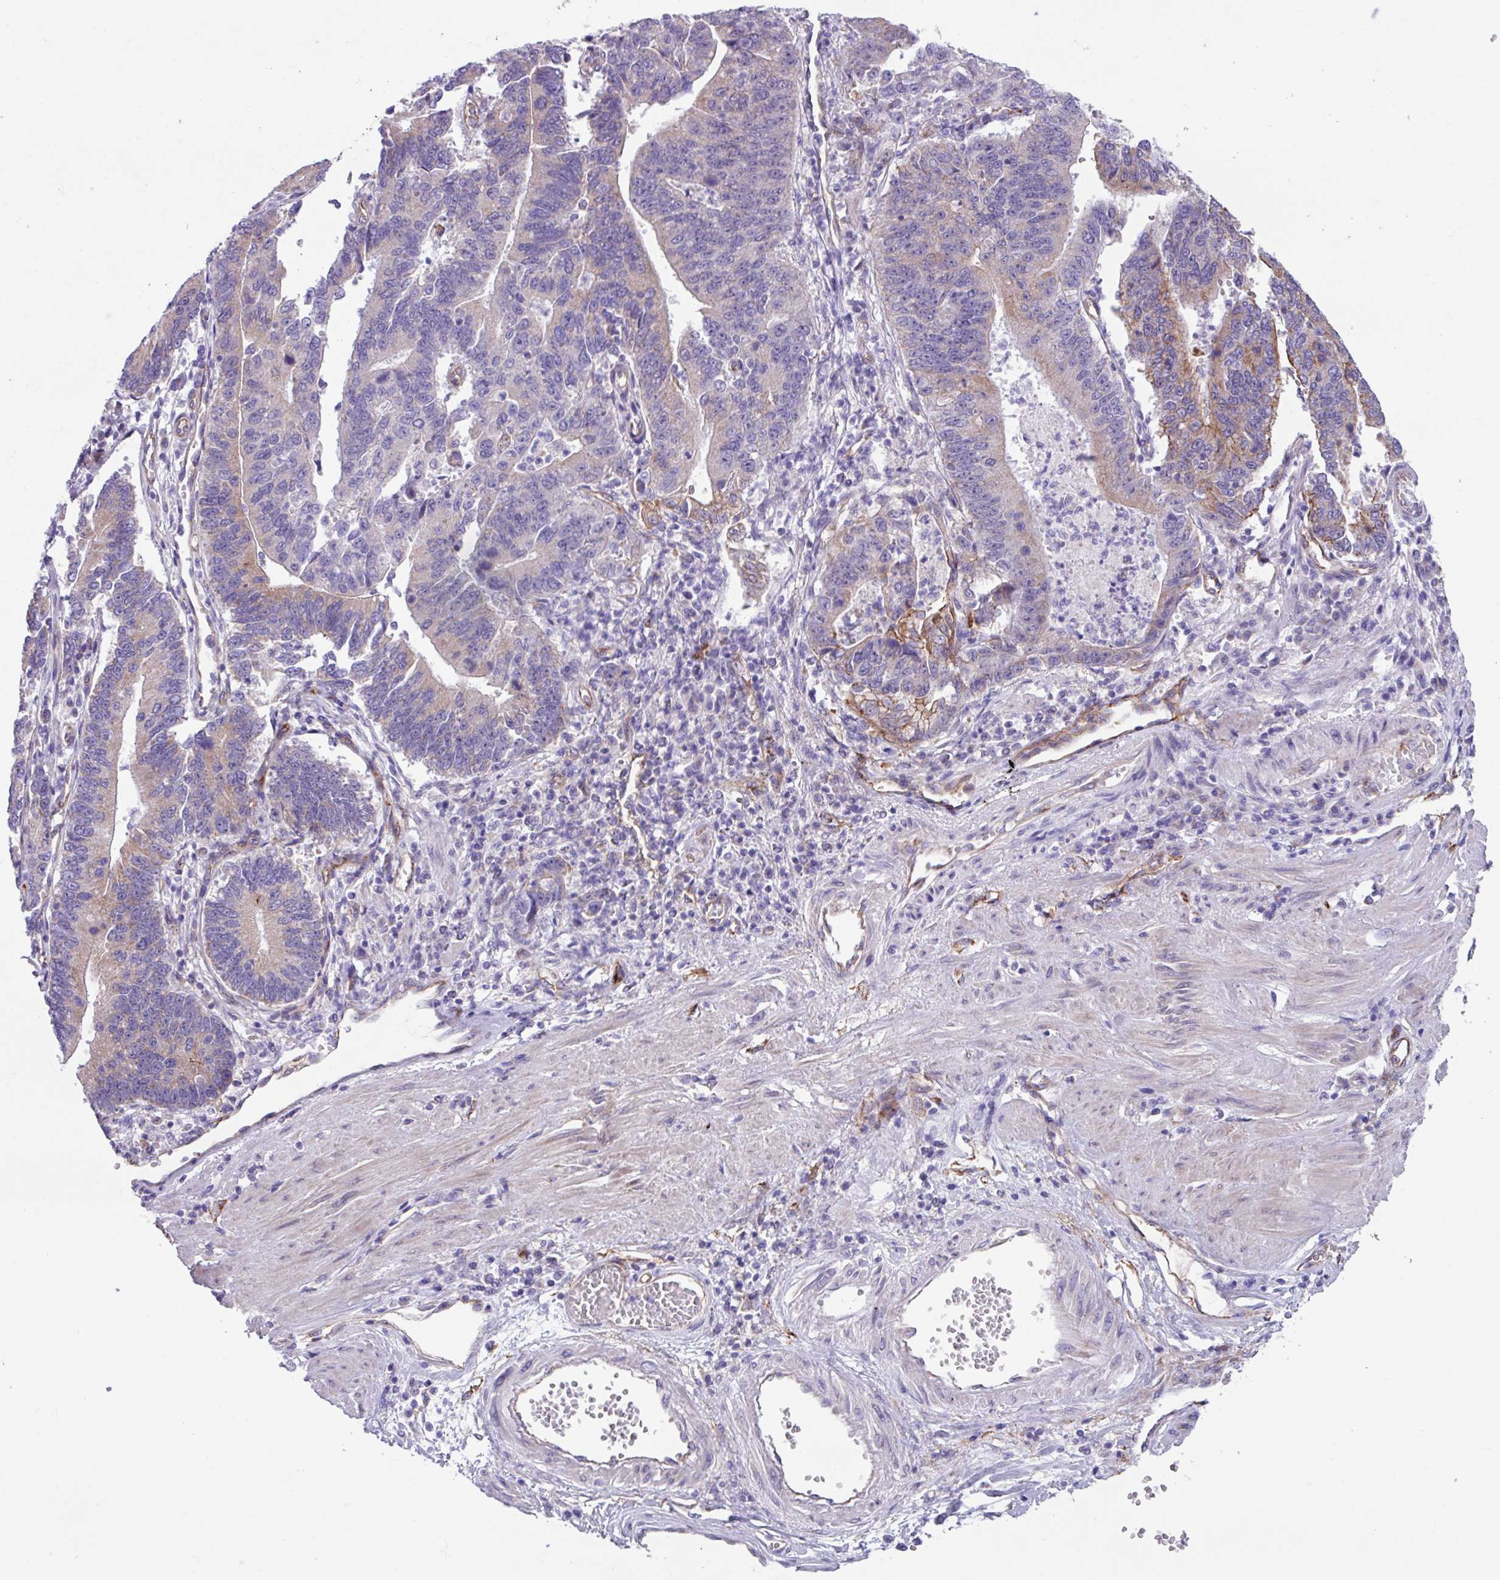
{"staining": {"intensity": "moderate", "quantity": "<25%", "location": "cytoplasmic/membranous"}, "tissue": "stomach cancer", "cell_type": "Tumor cells", "image_type": "cancer", "snomed": [{"axis": "morphology", "description": "Adenocarcinoma, NOS"}, {"axis": "topography", "description": "Stomach"}], "caption": "Immunohistochemistry (IHC) of stomach cancer (adenocarcinoma) displays low levels of moderate cytoplasmic/membranous staining in approximately <25% of tumor cells.", "gene": "OTULIN", "patient": {"sex": "male", "age": 59}}